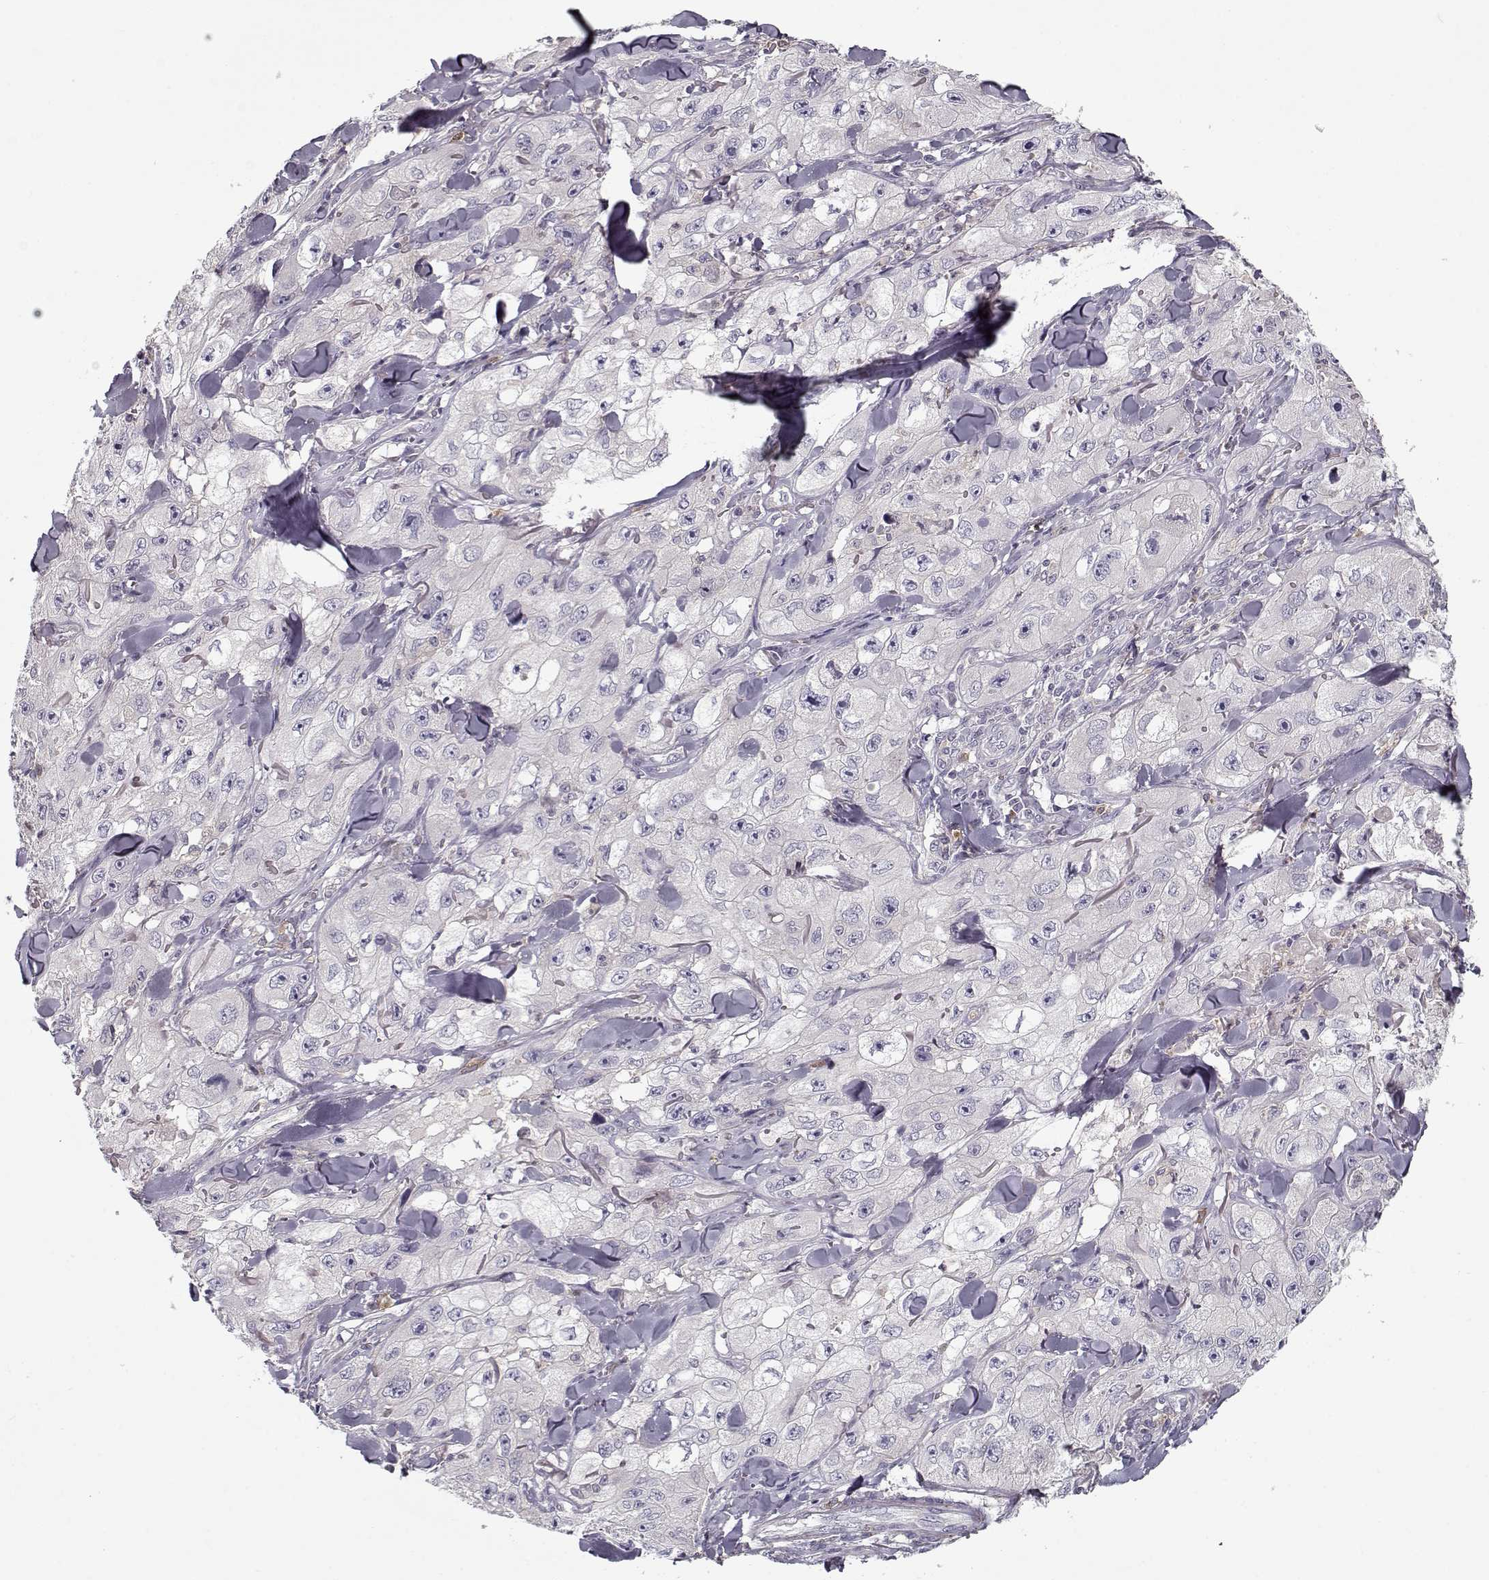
{"staining": {"intensity": "negative", "quantity": "none", "location": "none"}, "tissue": "skin cancer", "cell_type": "Tumor cells", "image_type": "cancer", "snomed": [{"axis": "morphology", "description": "Squamous cell carcinoma, NOS"}, {"axis": "topography", "description": "Skin"}, {"axis": "topography", "description": "Subcutis"}], "caption": "High power microscopy micrograph of an immunohistochemistry photomicrograph of skin cancer, revealing no significant positivity in tumor cells.", "gene": "UNC13D", "patient": {"sex": "male", "age": 73}}